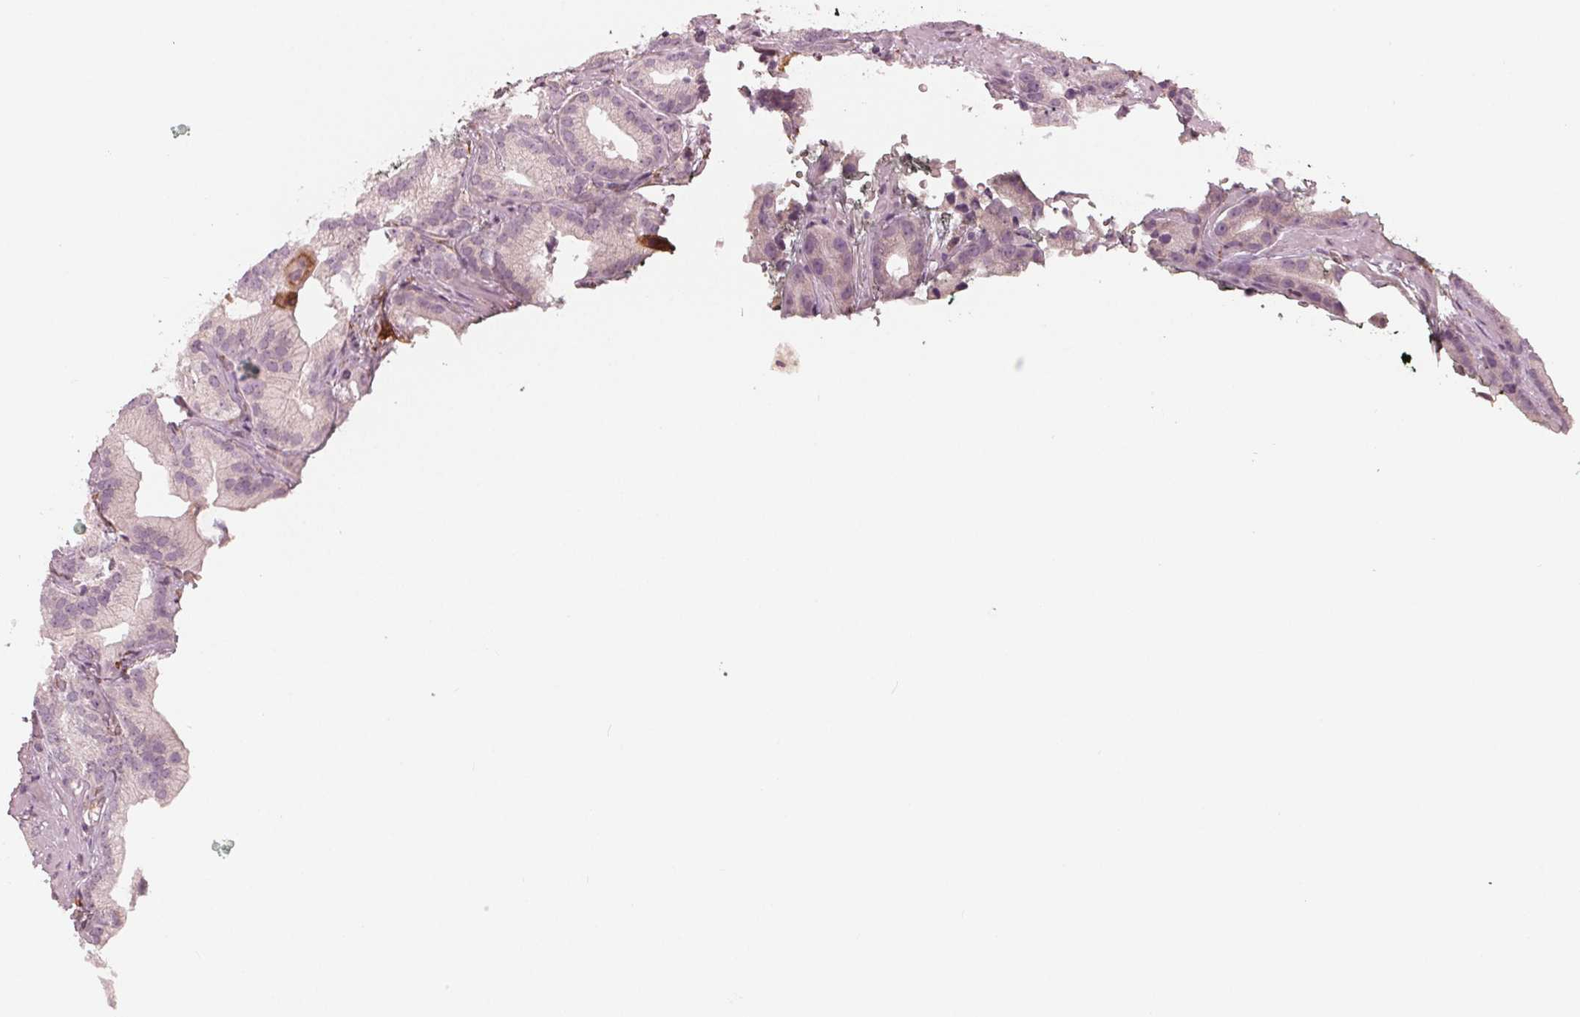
{"staining": {"intensity": "negative", "quantity": "none", "location": "none"}, "tissue": "prostate cancer", "cell_type": "Tumor cells", "image_type": "cancer", "snomed": [{"axis": "morphology", "description": "Adenocarcinoma, Low grade"}, {"axis": "topography", "description": "Prostate"}], "caption": "Tumor cells are negative for protein expression in human prostate cancer. (DAB (3,3'-diaminobenzidine) immunohistochemistry (IHC), high magnification).", "gene": "IKBIP", "patient": {"sex": "male", "age": 62}}